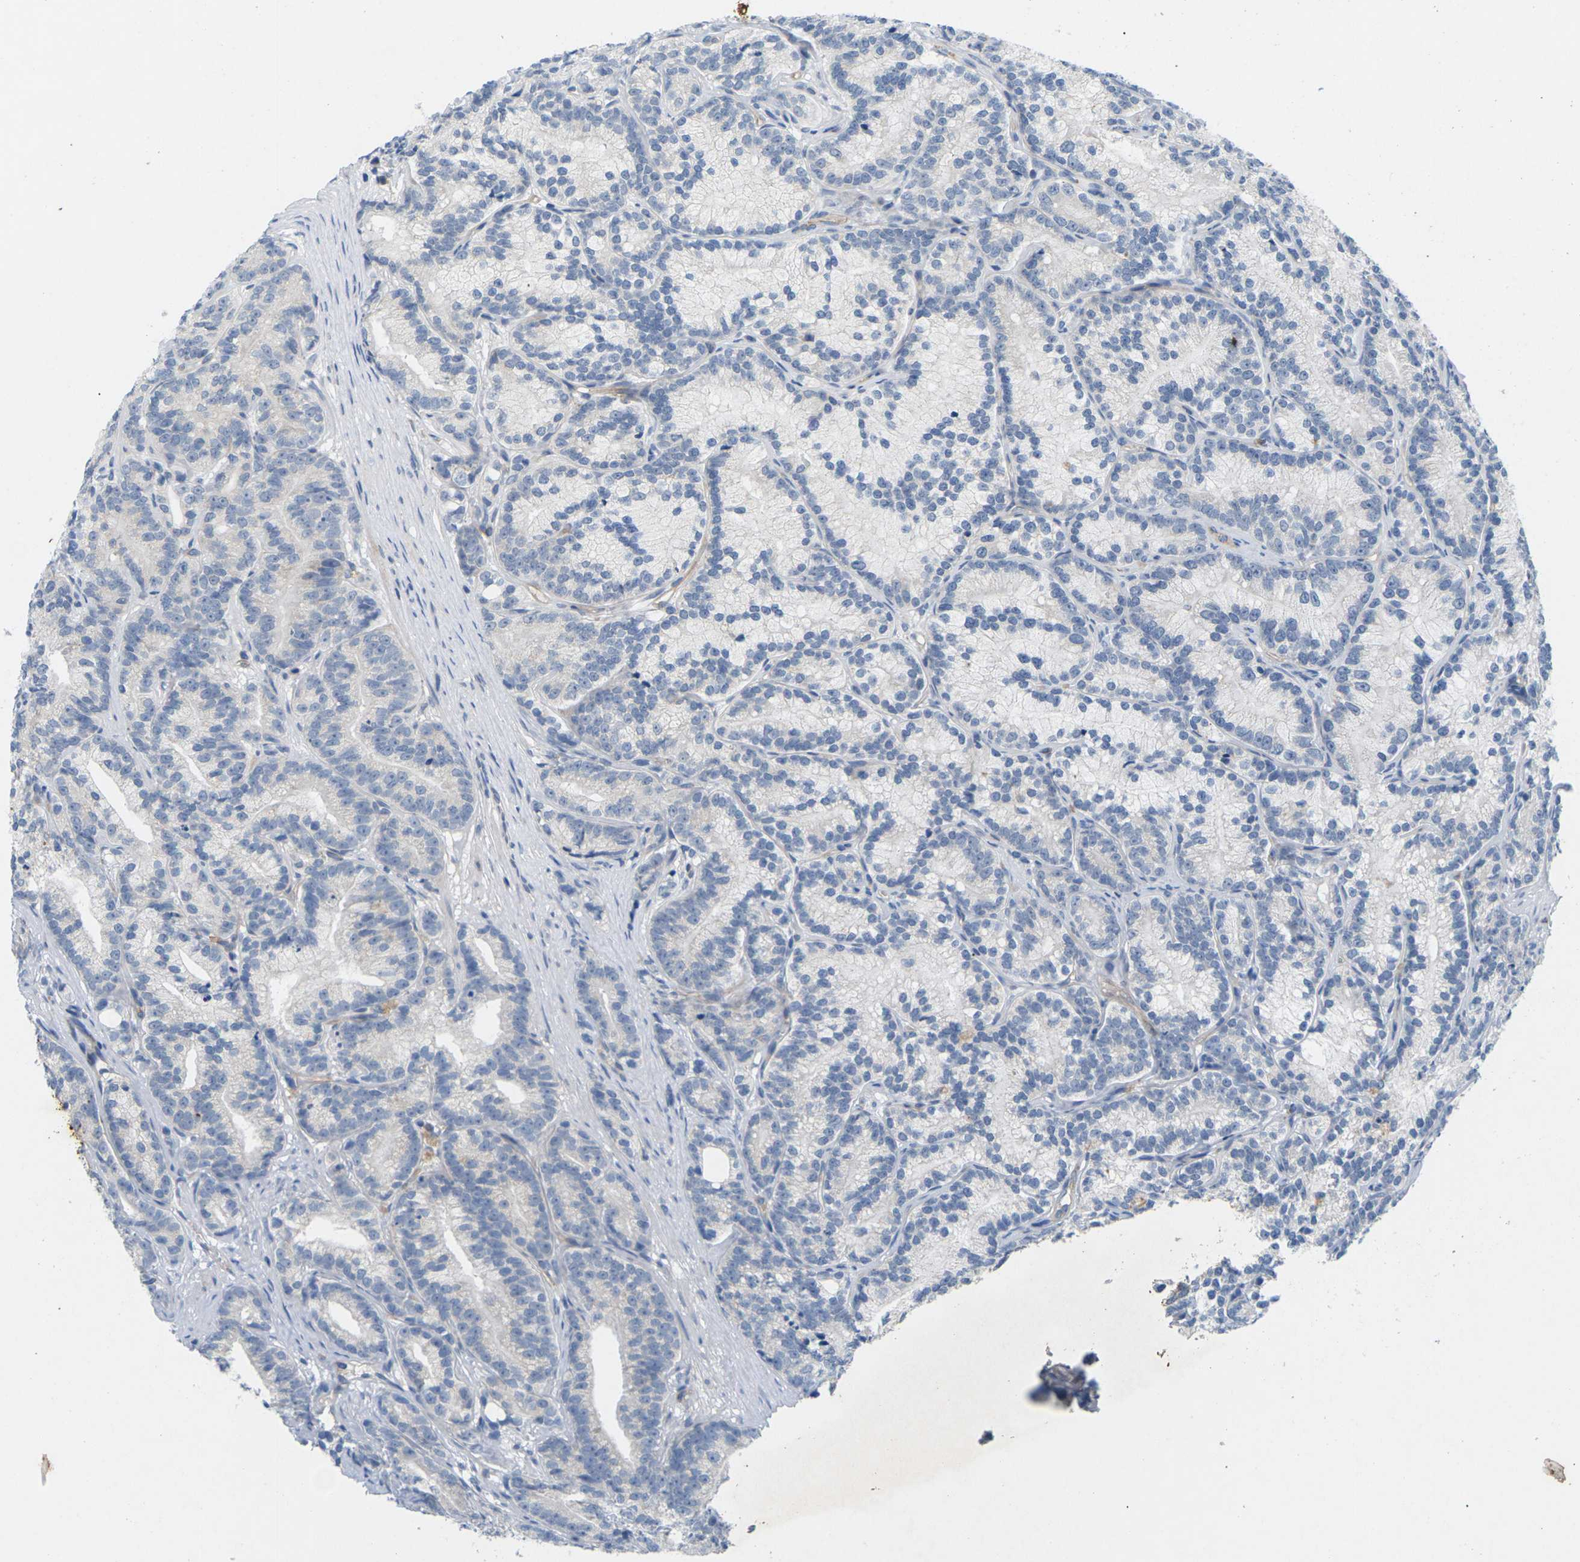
{"staining": {"intensity": "negative", "quantity": "none", "location": "none"}, "tissue": "prostate cancer", "cell_type": "Tumor cells", "image_type": "cancer", "snomed": [{"axis": "morphology", "description": "Adenocarcinoma, Low grade"}, {"axis": "topography", "description": "Prostate"}], "caption": "Immunohistochemical staining of human prostate cancer exhibits no significant expression in tumor cells.", "gene": "ITGA5", "patient": {"sex": "male", "age": 89}}